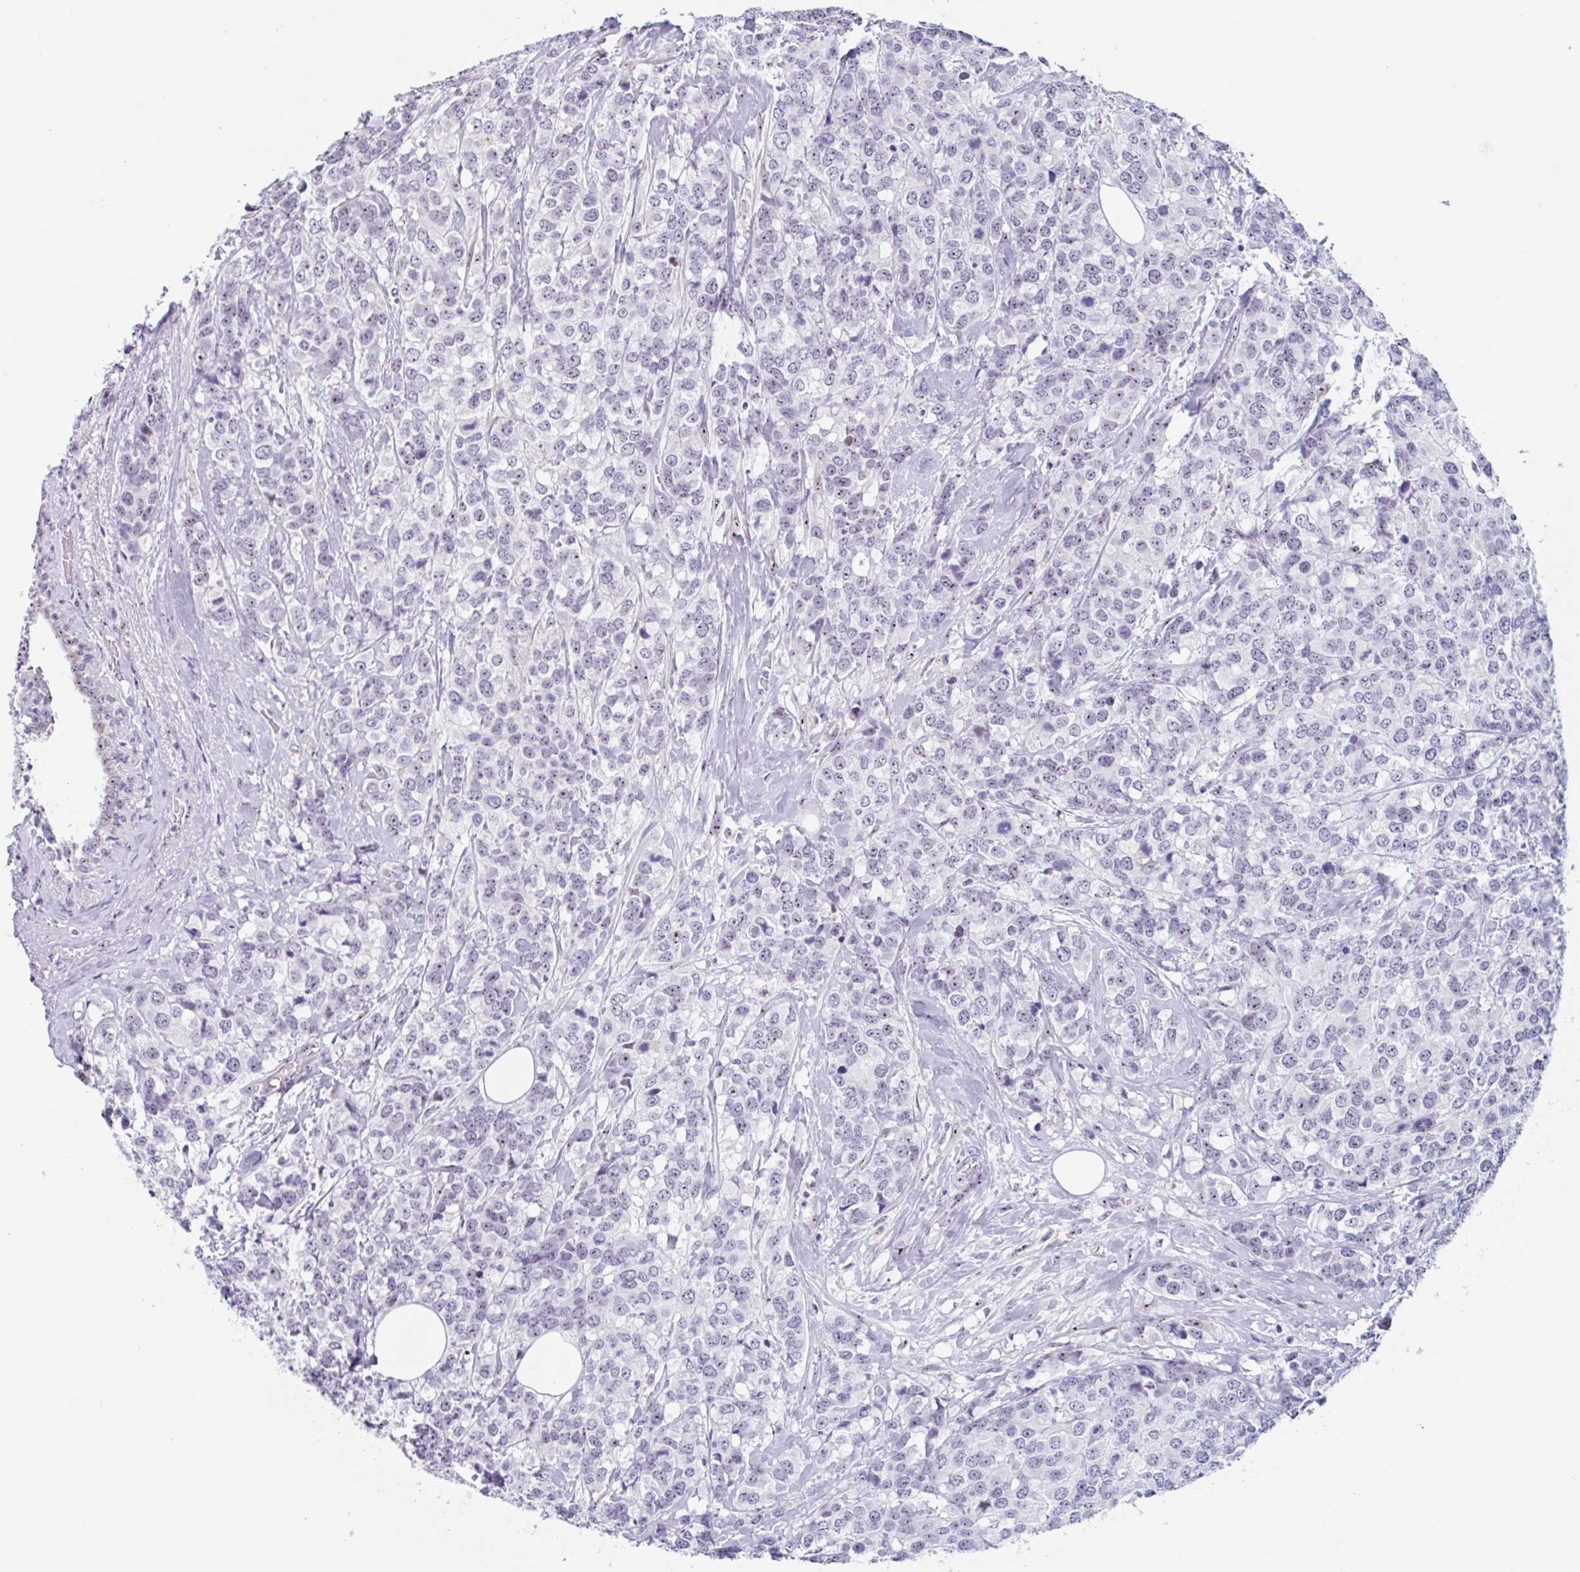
{"staining": {"intensity": "moderate", "quantity": "25%-75%", "location": "nuclear"}, "tissue": "breast cancer", "cell_type": "Tumor cells", "image_type": "cancer", "snomed": [{"axis": "morphology", "description": "Lobular carcinoma"}, {"axis": "topography", "description": "Breast"}], "caption": "A photomicrograph of human breast cancer (lobular carcinoma) stained for a protein reveals moderate nuclear brown staining in tumor cells.", "gene": "LENG9", "patient": {"sex": "female", "age": 59}}